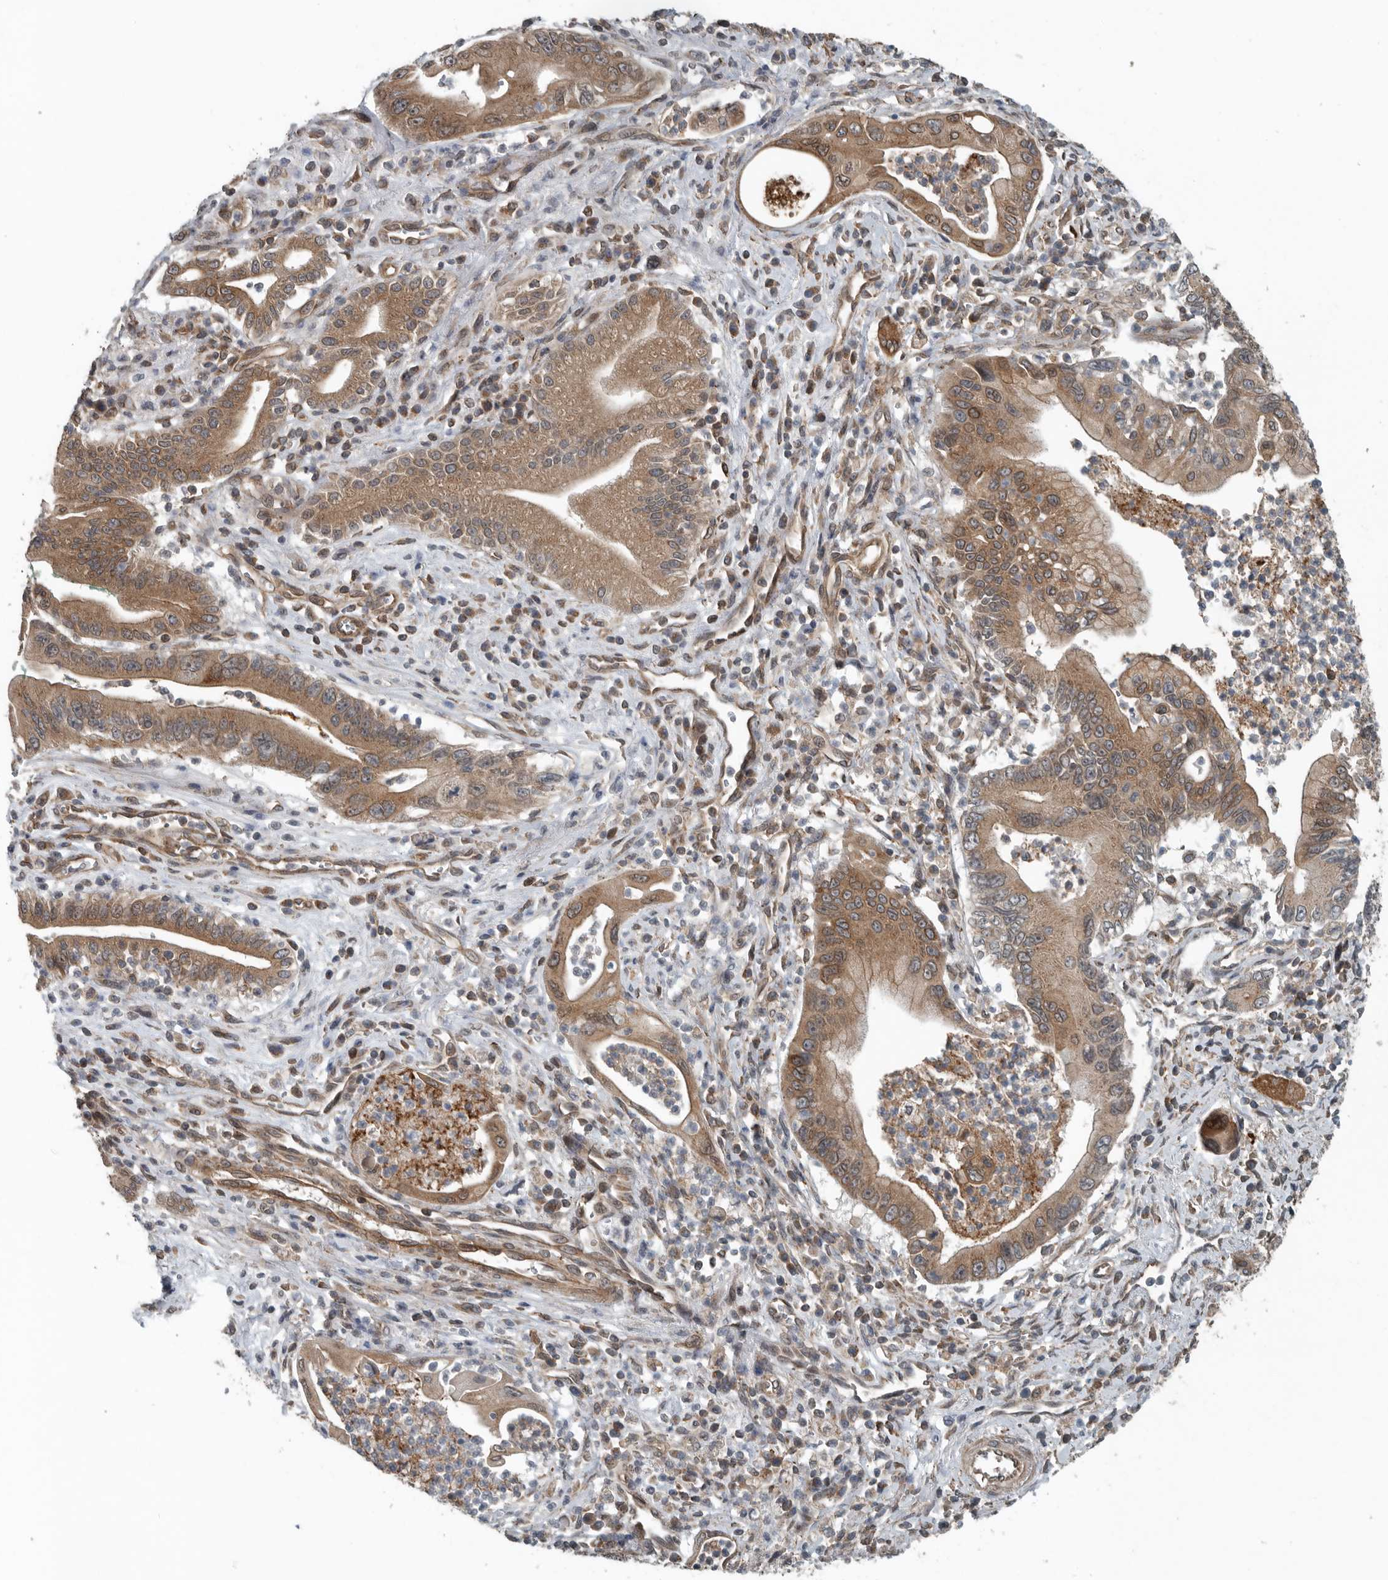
{"staining": {"intensity": "moderate", "quantity": ">75%", "location": "cytoplasmic/membranous"}, "tissue": "pancreatic cancer", "cell_type": "Tumor cells", "image_type": "cancer", "snomed": [{"axis": "morphology", "description": "Adenocarcinoma, NOS"}, {"axis": "topography", "description": "Pancreas"}], "caption": "Pancreatic adenocarcinoma was stained to show a protein in brown. There is medium levels of moderate cytoplasmic/membranous positivity in about >75% of tumor cells.", "gene": "AMFR", "patient": {"sex": "male", "age": 78}}